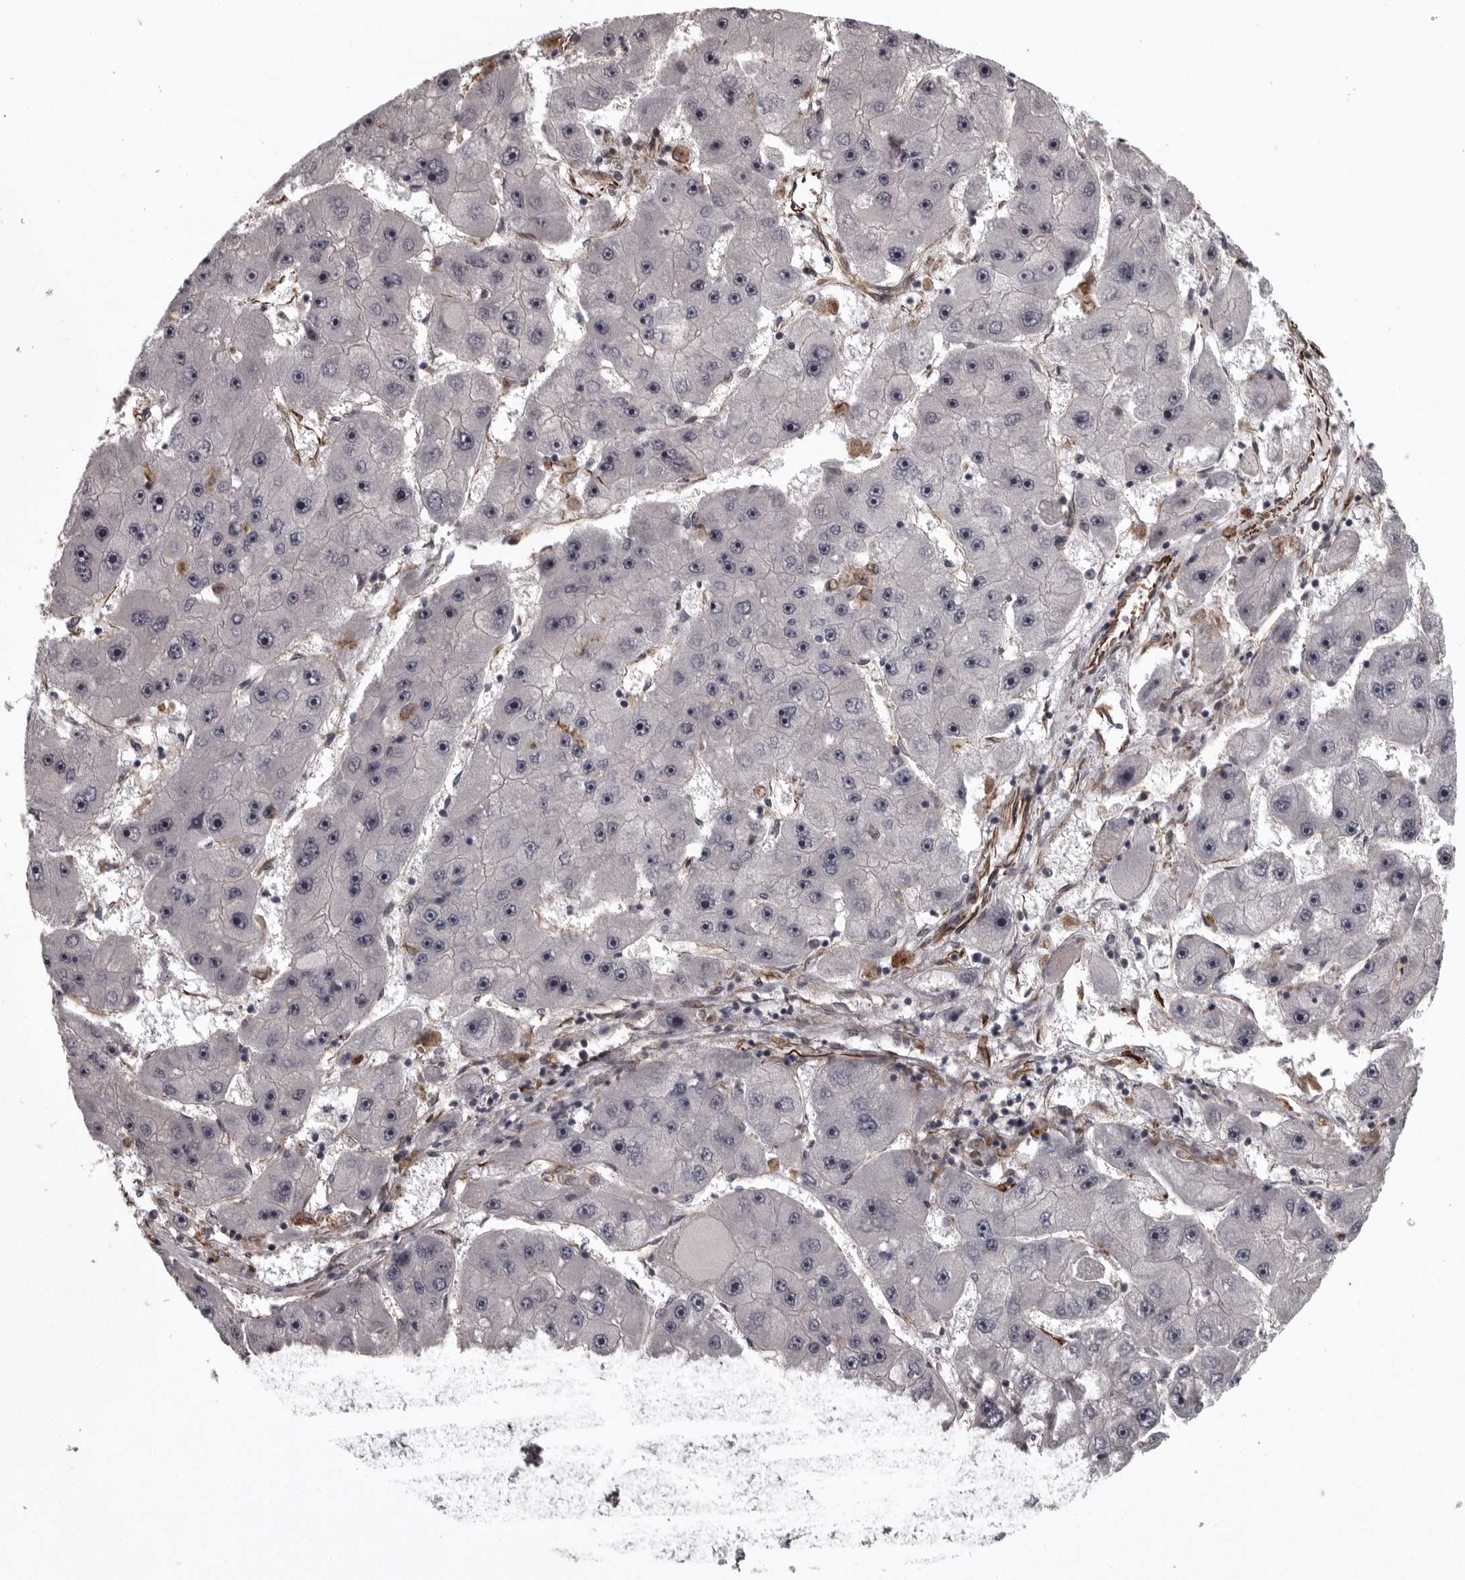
{"staining": {"intensity": "negative", "quantity": "none", "location": "none"}, "tissue": "liver cancer", "cell_type": "Tumor cells", "image_type": "cancer", "snomed": [{"axis": "morphology", "description": "Carcinoma, Hepatocellular, NOS"}, {"axis": "topography", "description": "Liver"}], "caption": "Micrograph shows no significant protein positivity in tumor cells of liver cancer (hepatocellular carcinoma).", "gene": "FAAP100", "patient": {"sex": "female", "age": 61}}